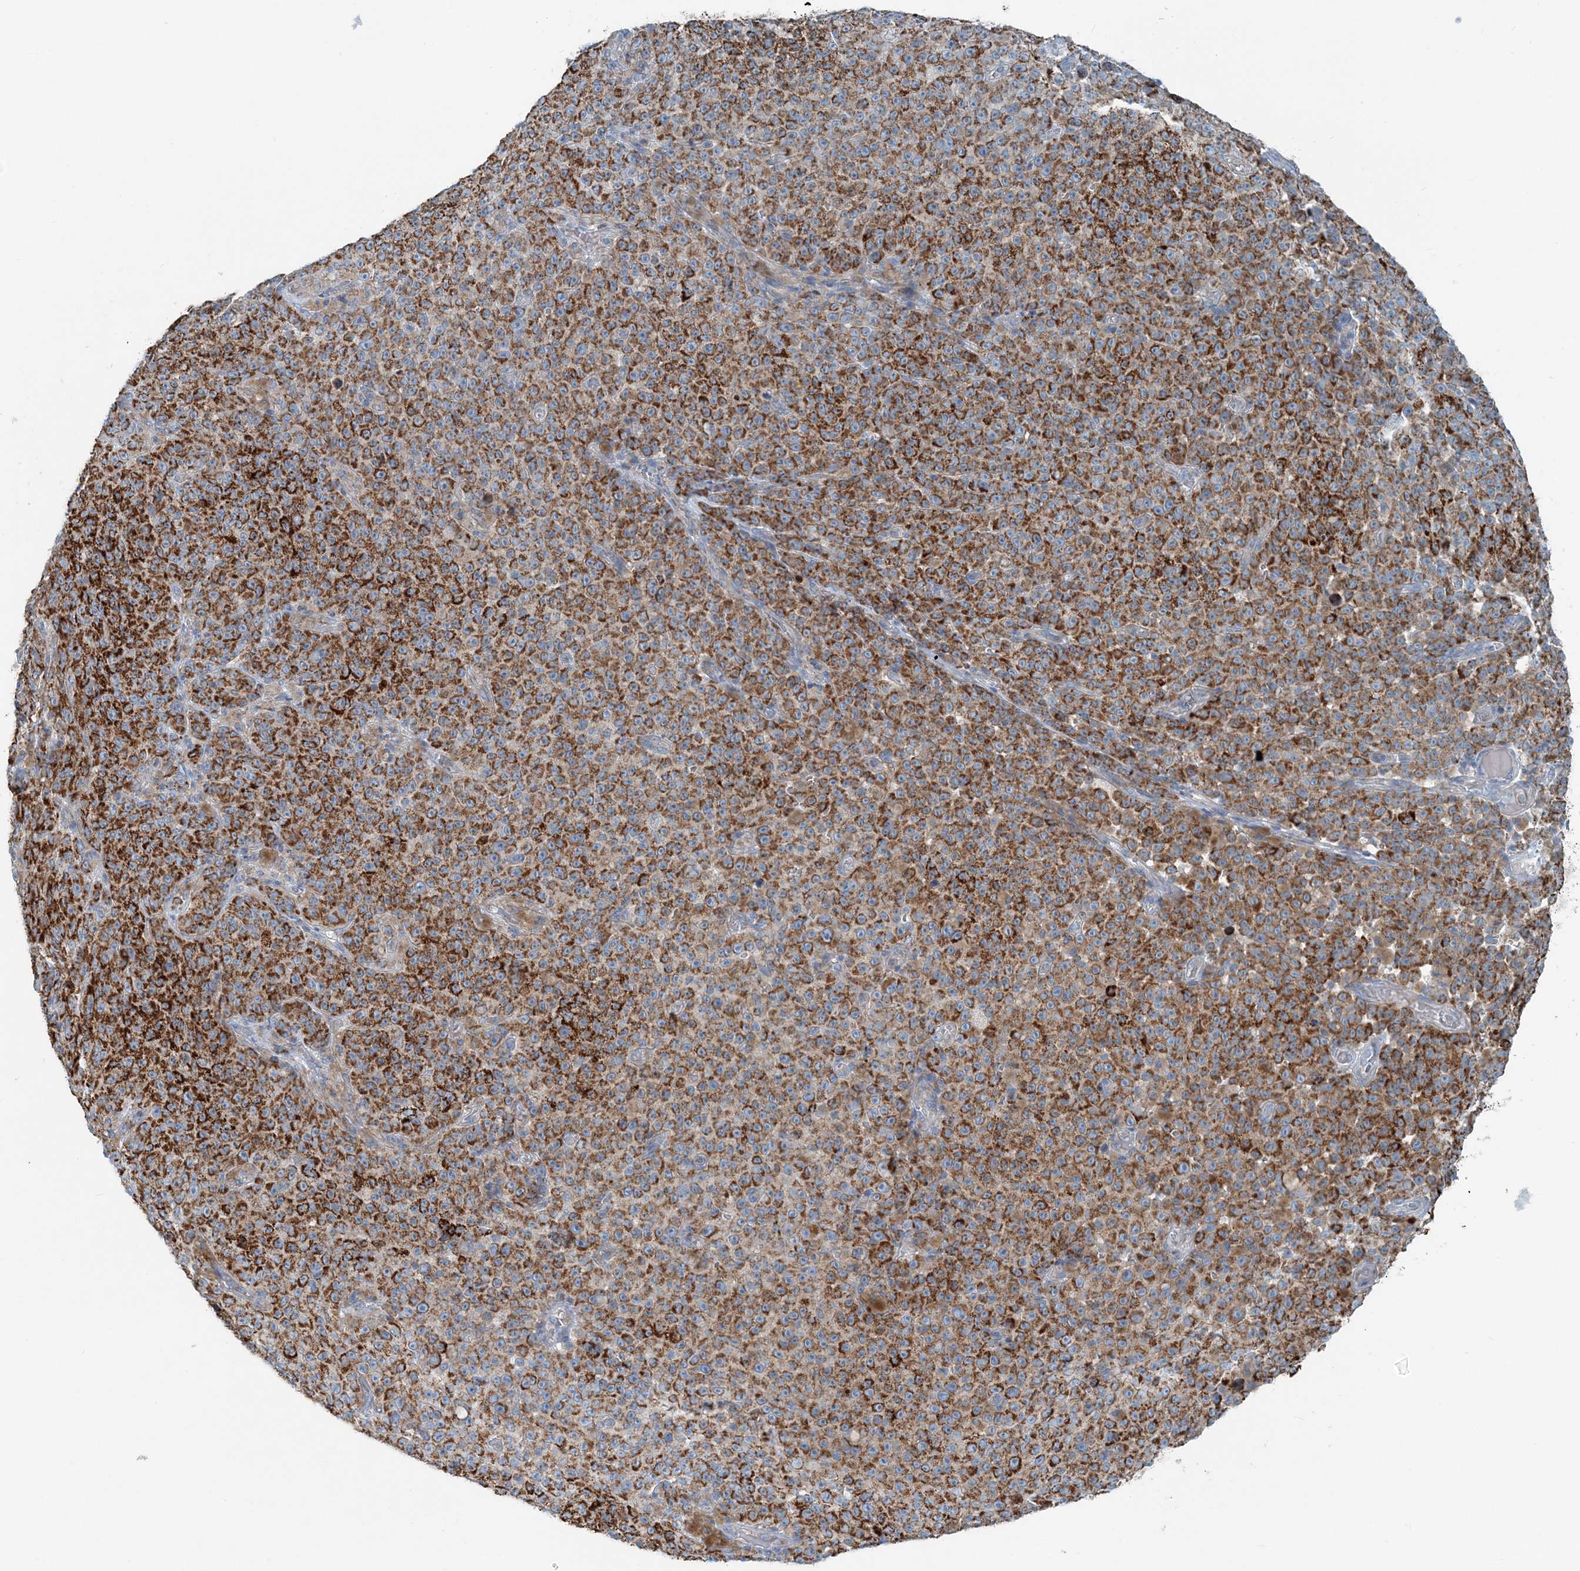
{"staining": {"intensity": "strong", "quantity": ">75%", "location": "cytoplasmic/membranous"}, "tissue": "melanoma", "cell_type": "Tumor cells", "image_type": "cancer", "snomed": [{"axis": "morphology", "description": "Malignant melanoma, NOS"}, {"axis": "topography", "description": "Skin"}], "caption": "There is high levels of strong cytoplasmic/membranous staining in tumor cells of malignant melanoma, as demonstrated by immunohistochemical staining (brown color).", "gene": "INTU", "patient": {"sex": "female", "age": 82}}